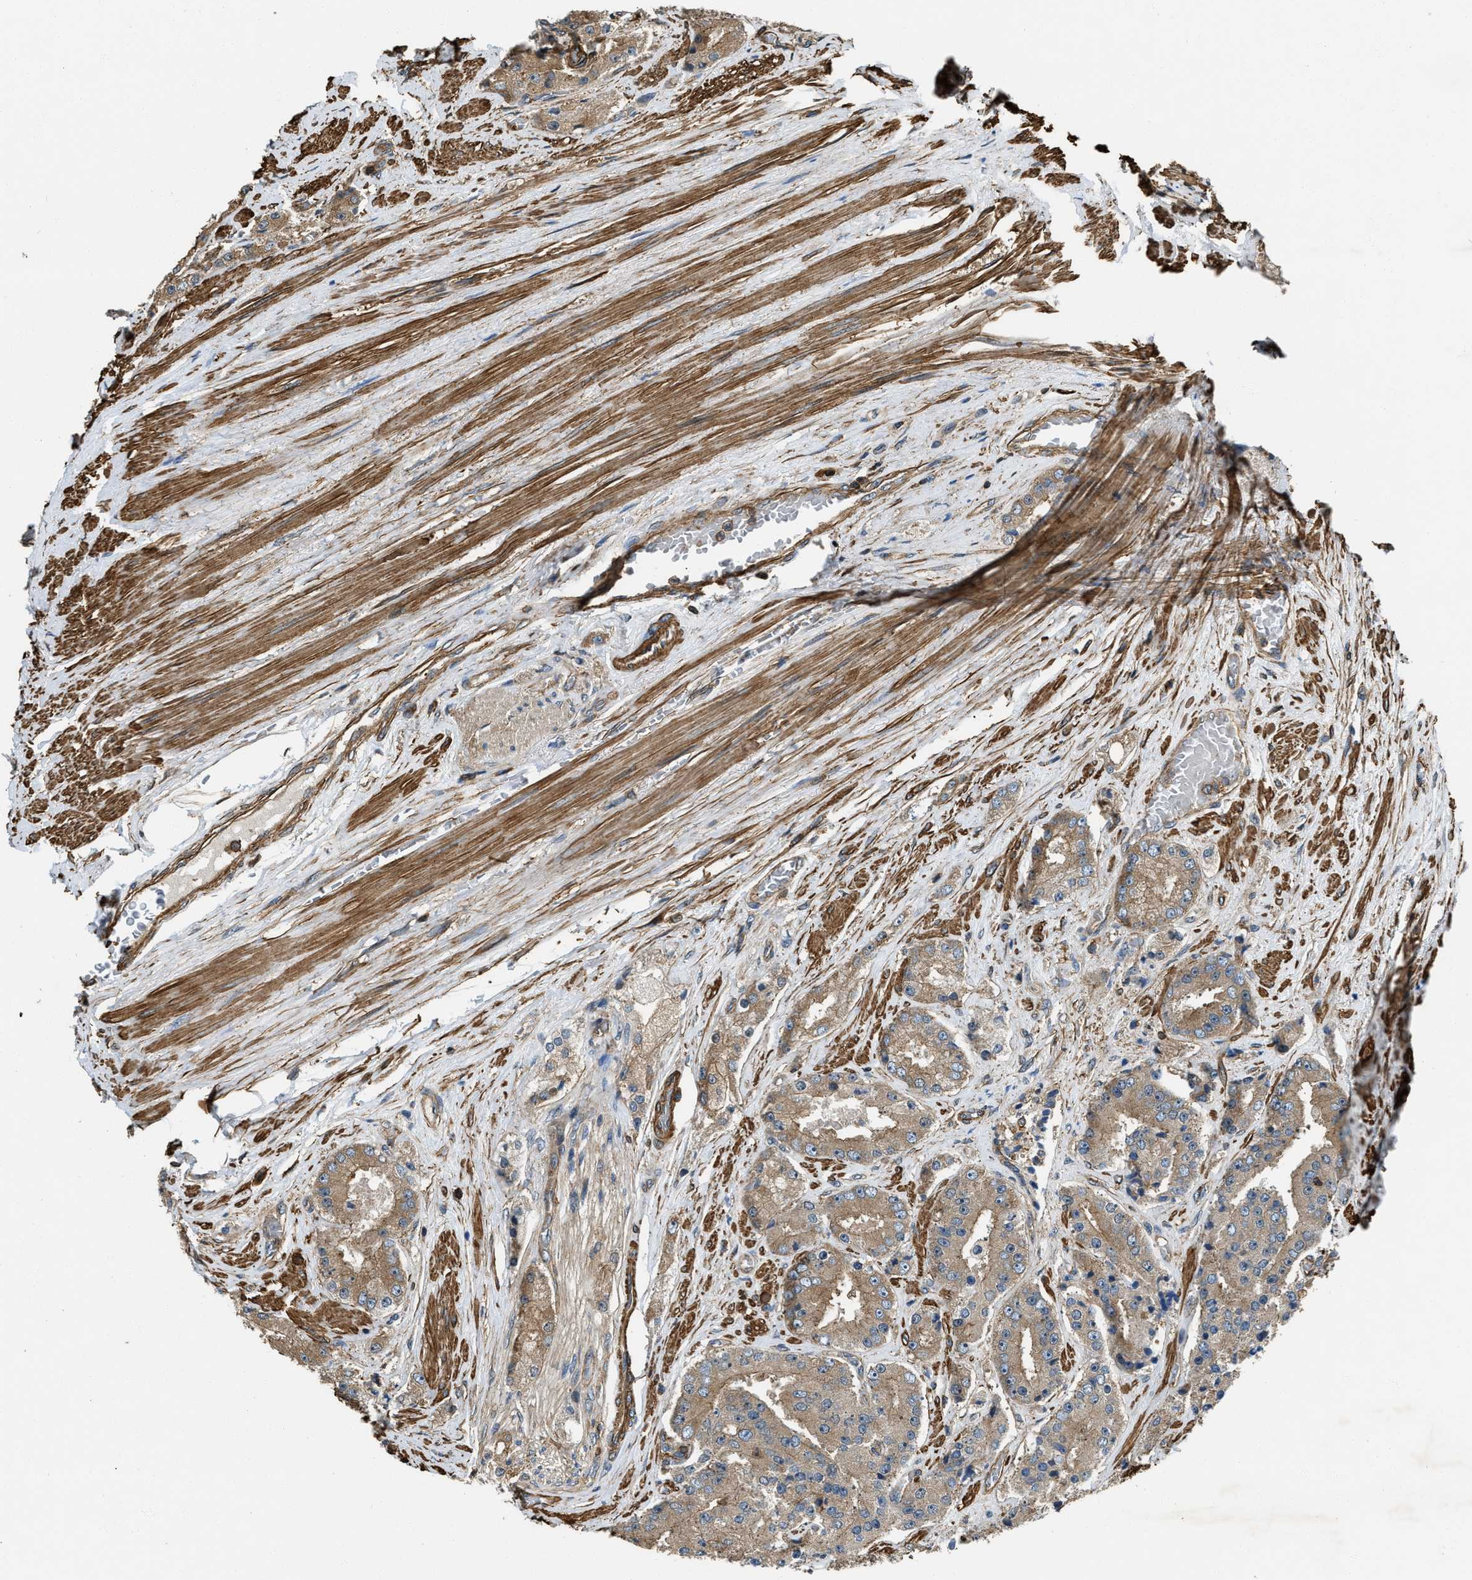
{"staining": {"intensity": "moderate", "quantity": ">75%", "location": "cytoplasmic/membranous"}, "tissue": "prostate cancer", "cell_type": "Tumor cells", "image_type": "cancer", "snomed": [{"axis": "morphology", "description": "Adenocarcinoma, High grade"}, {"axis": "topography", "description": "Prostate"}], "caption": "Prostate high-grade adenocarcinoma stained for a protein (brown) demonstrates moderate cytoplasmic/membranous positive staining in approximately >75% of tumor cells.", "gene": "YARS1", "patient": {"sex": "male", "age": 65}}